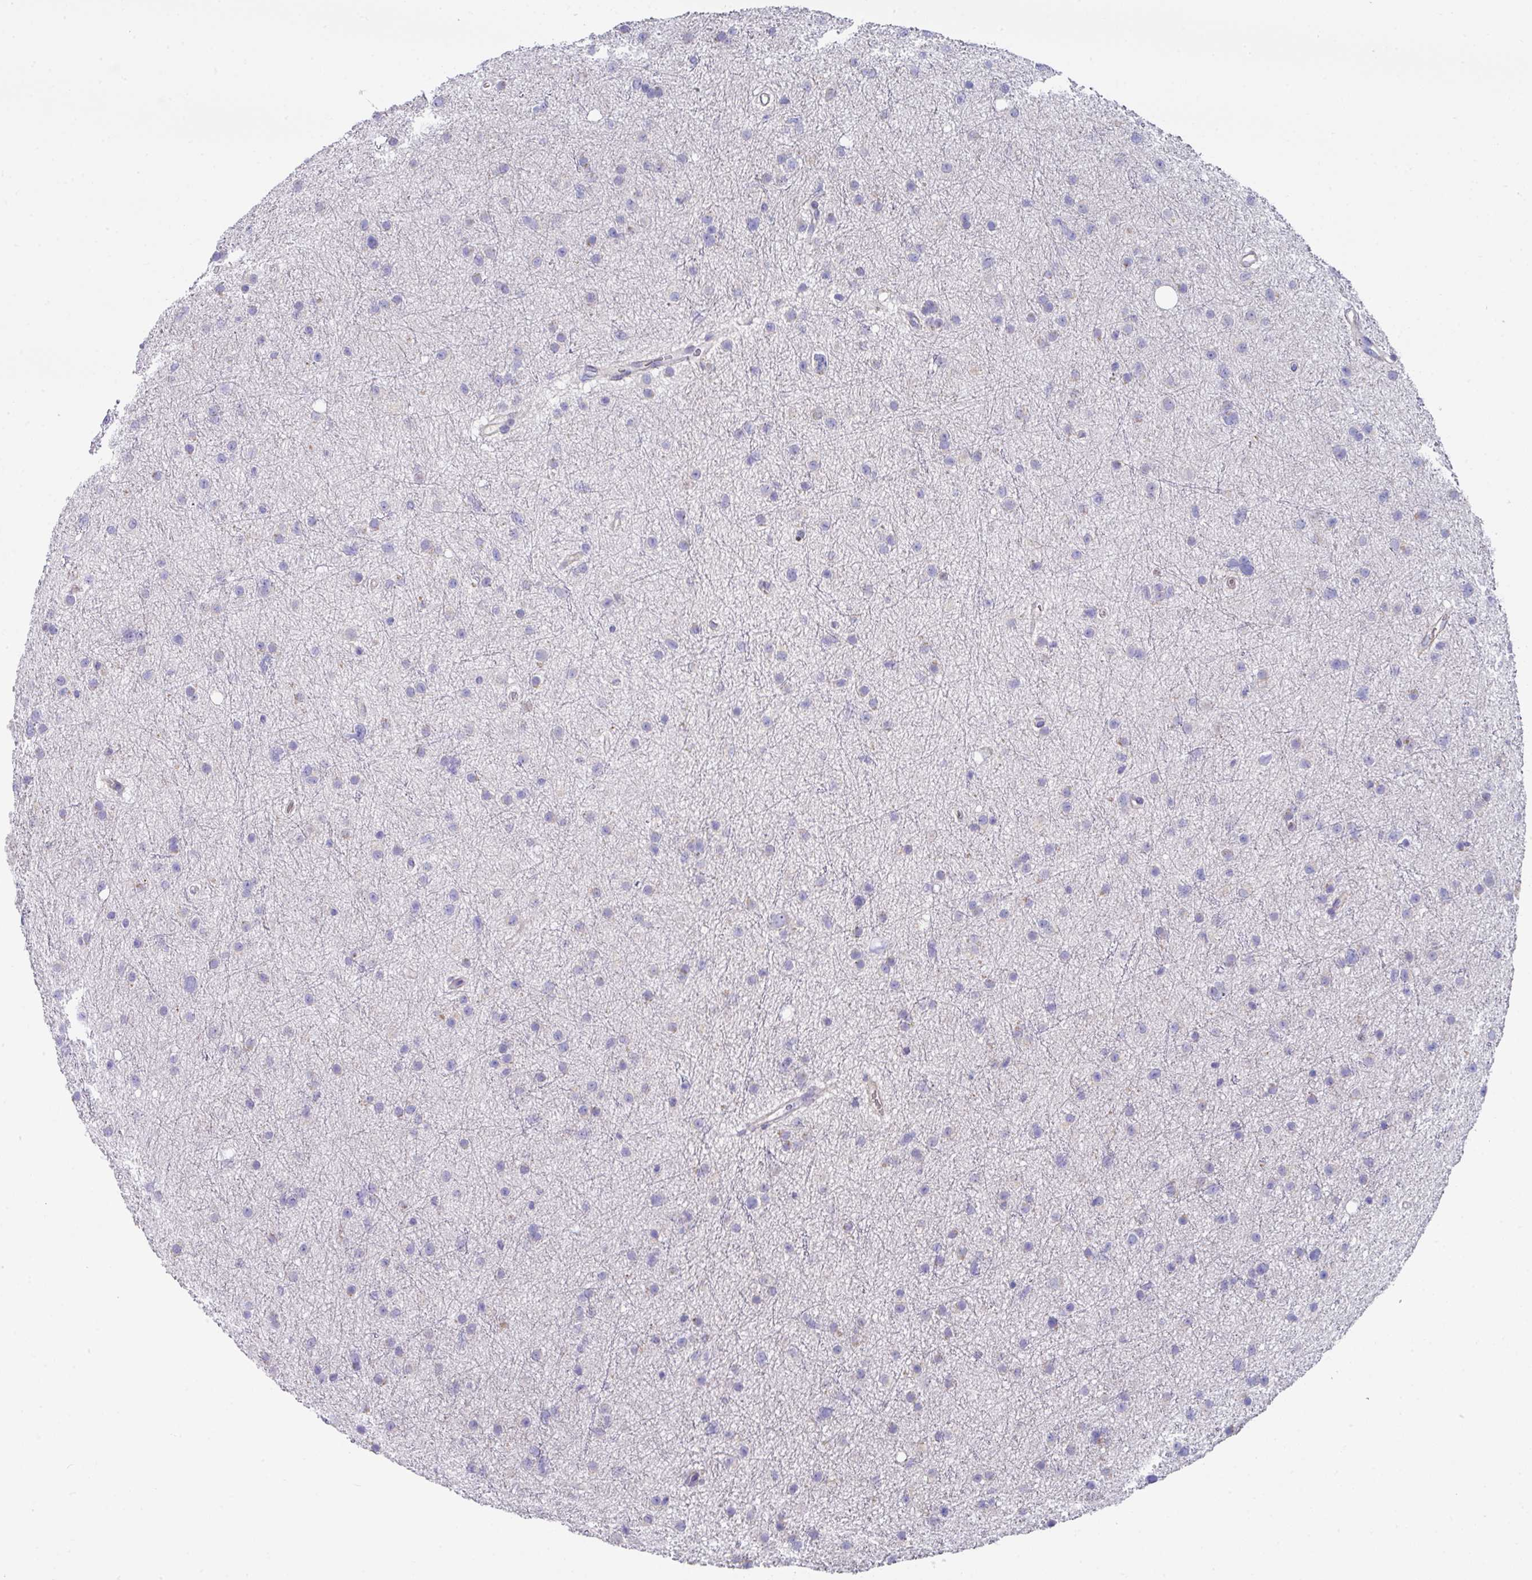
{"staining": {"intensity": "negative", "quantity": "none", "location": "none"}, "tissue": "glioma", "cell_type": "Tumor cells", "image_type": "cancer", "snomed": [{"axis": "morphology", "description": "Glioma, malignant, Low grade"}, {"axis": "topography", "description": "Cerebral cortex"}], "caption": "Glioma stained for a protein using immunohistochemistry displays no positivity tumor cells.", "gene": "CLDN1", "patient": {"sex": "female", "age": 39}}